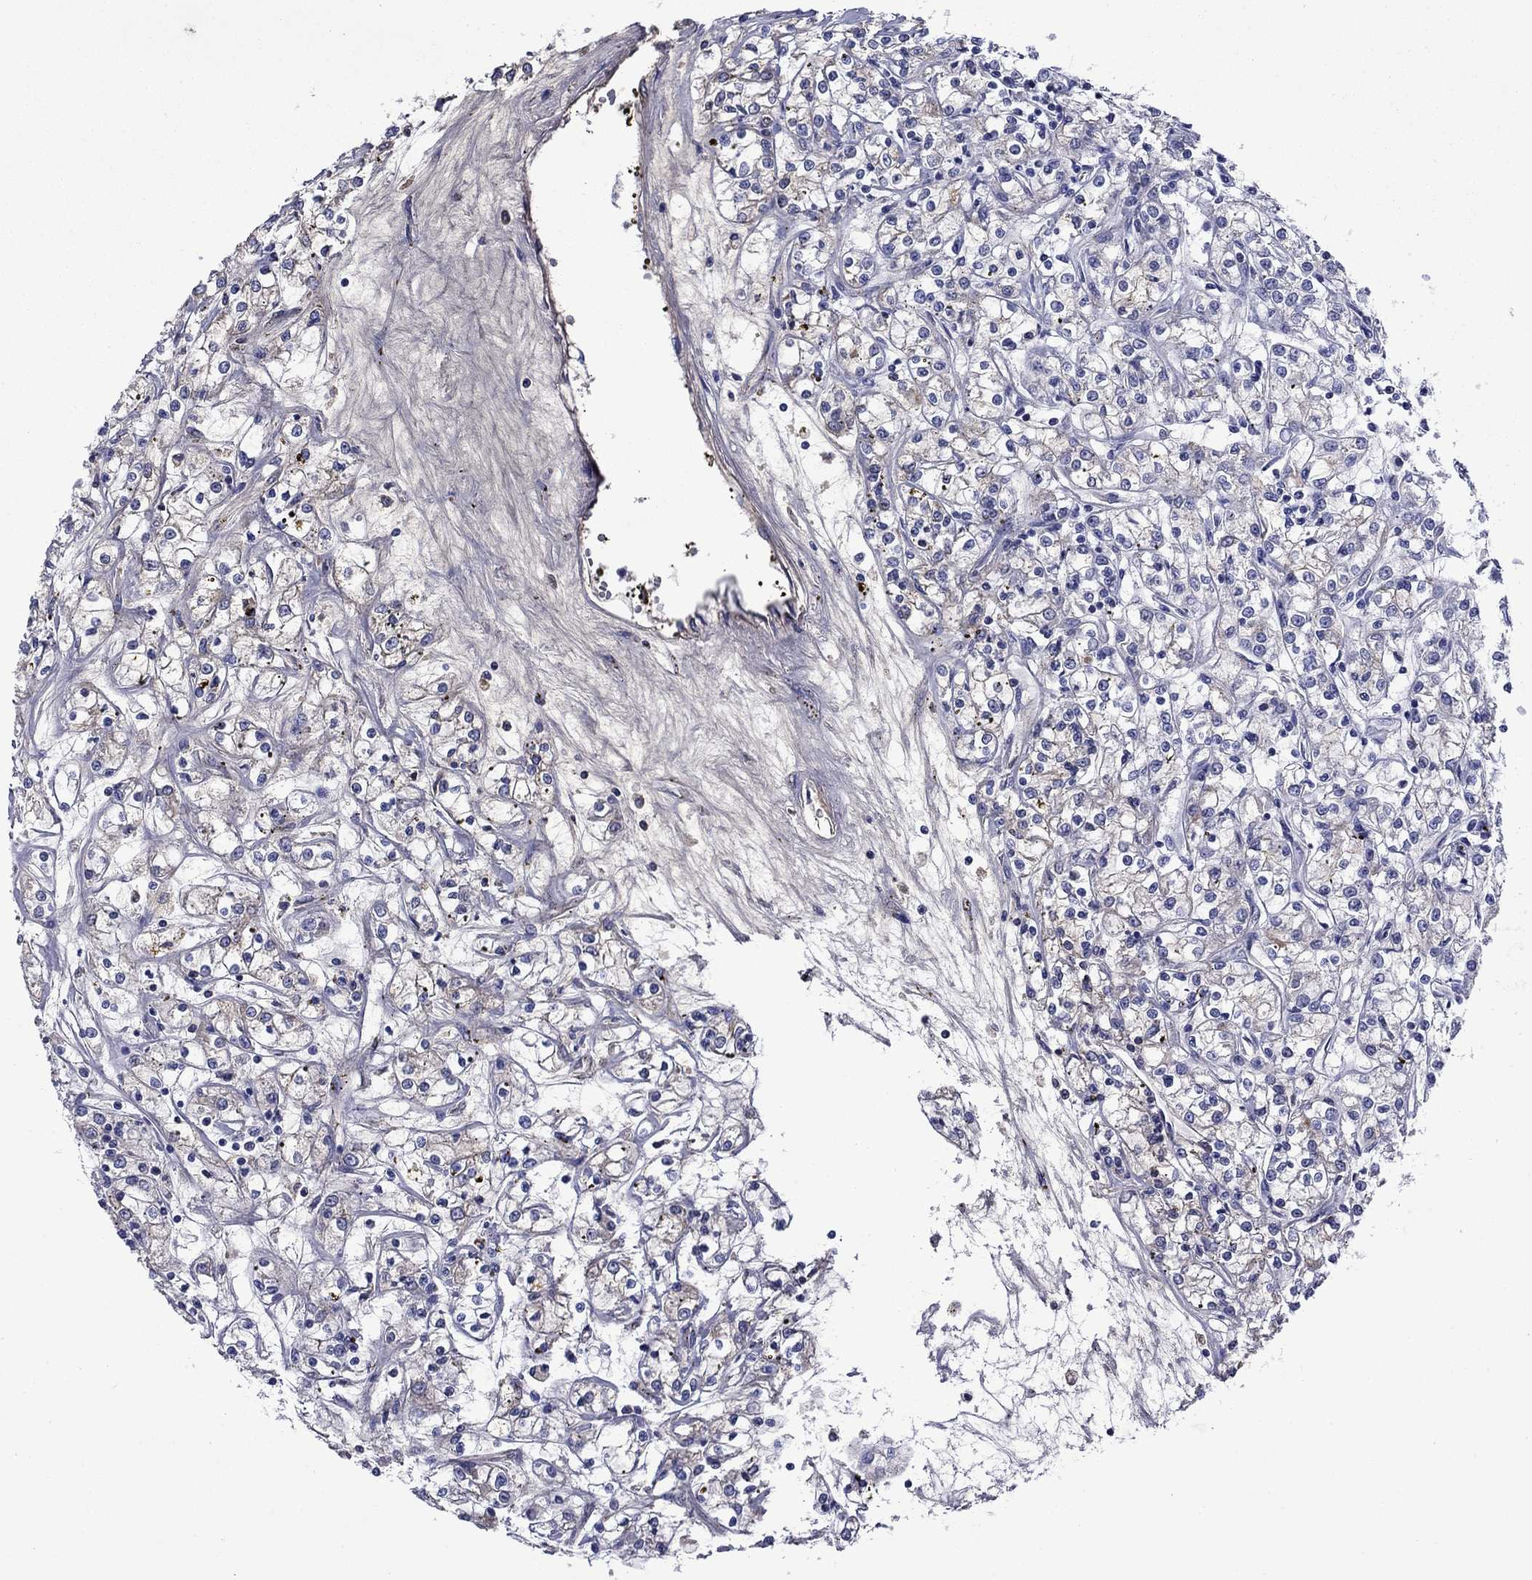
{"staining": {"intensity": "negative", "quantity": "none", "location": "none"}, "tissue": "renal cancer", "cell_type": "Tumor cells", "image_type": "cancer", "snomed": [{"axis": "morphology", "description": "Adenocarcinoma, NOS"}, {"axis": "topography", "description": "Kidney"}], "caption": "Renal cancer stained for a protein using IHC exhibits no expression tumor cells.", "gene": "APOA2", "patient": {"sex": "female", "age": 59}}